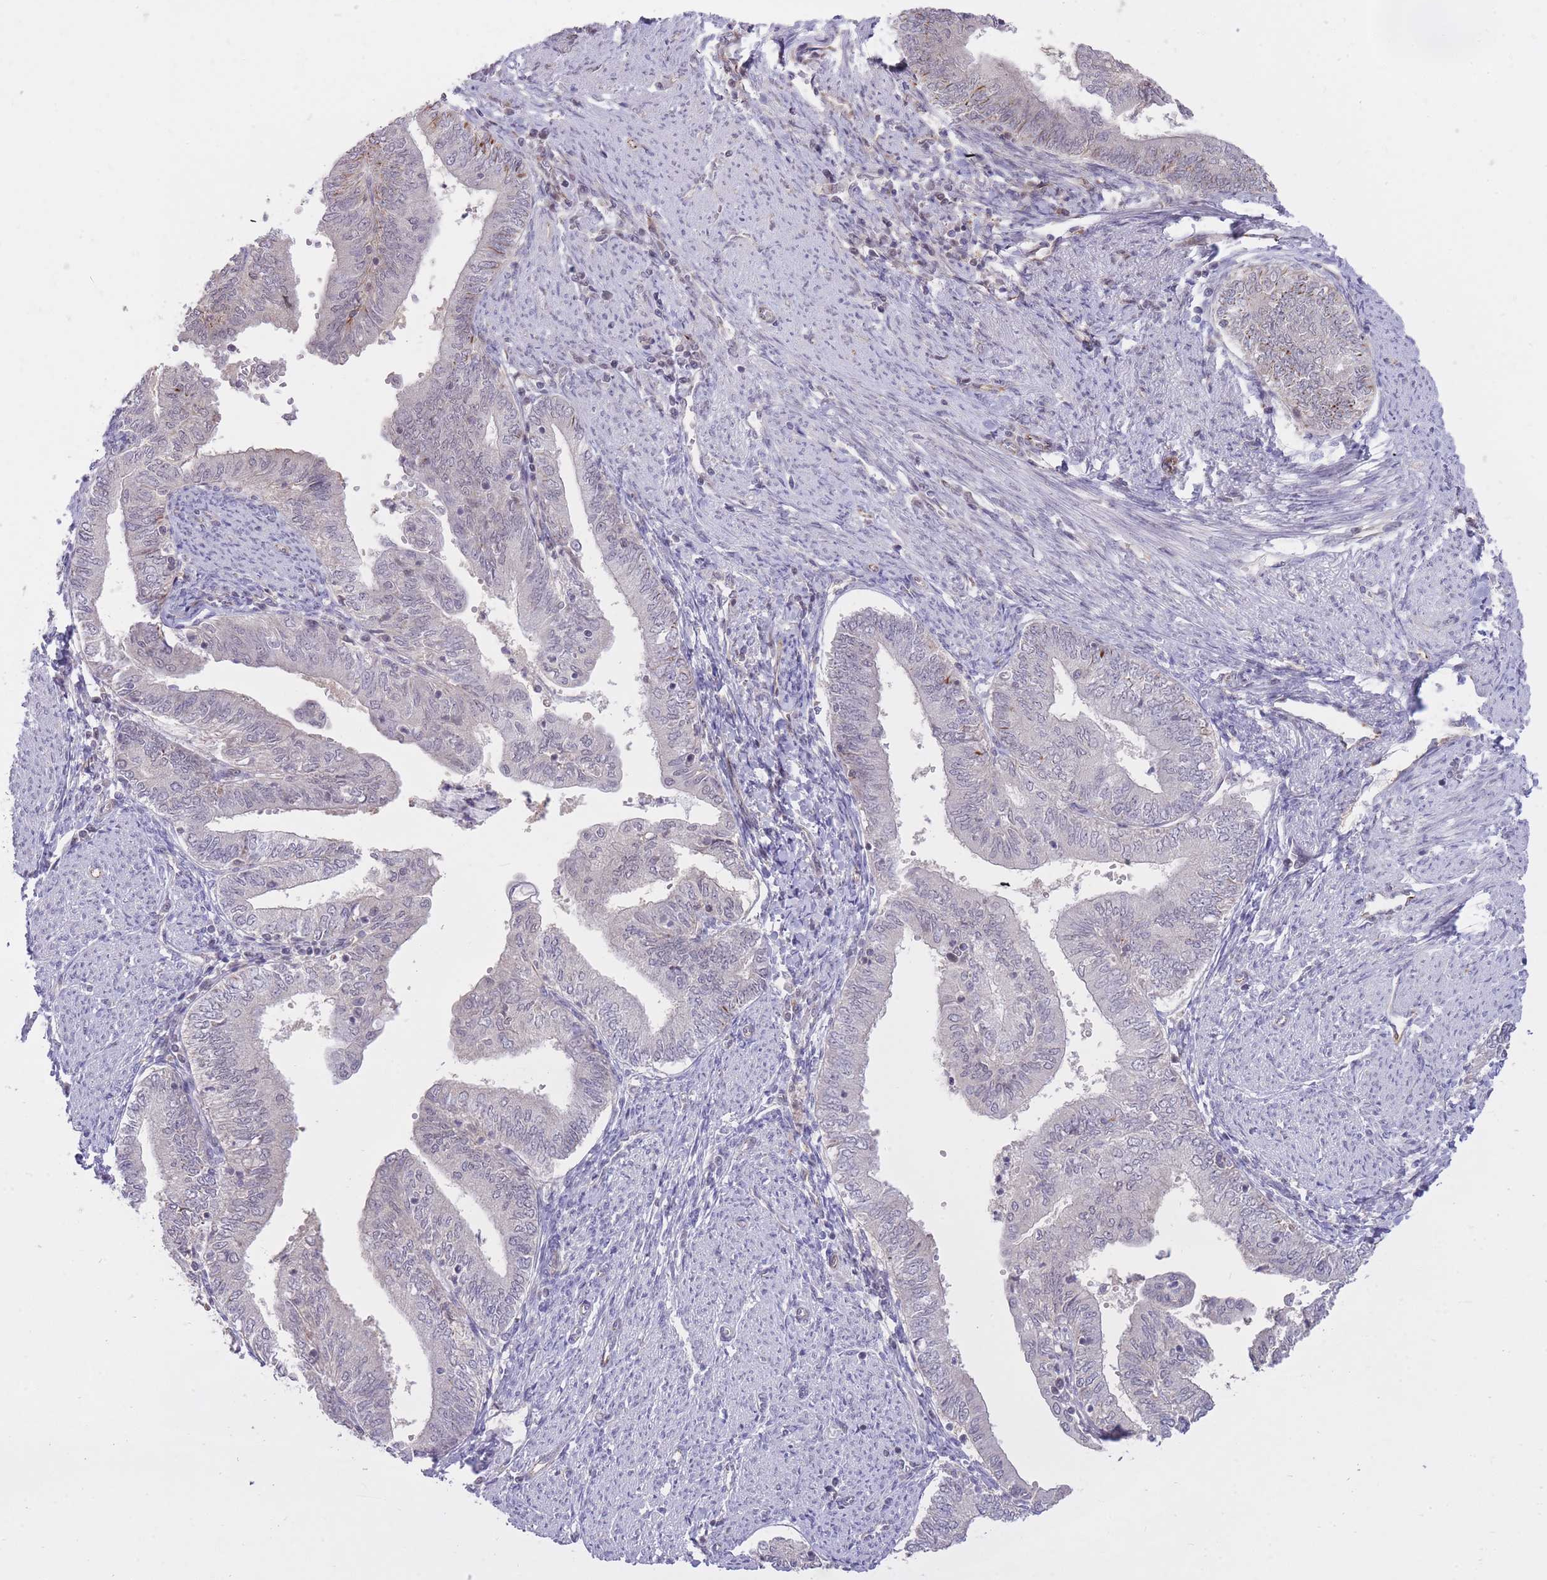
{"staining": {"intensity": "negative", "quantity": "none", "location": "none"}, "tissue": "endometrial cancer", "cell_type": "Tumor cells", "image_type": "cancer", "snomed": [{"axis": "morphology", "description": "Adenocarcinoma, NOS"}, {"axis": "topography", "description": "Endometrium"}], "caption": "A micrograph of human endometrial cancer is negative for staining in tumor cells.", "gene": "ELL", "patient": {"sex": "female", "age": 66}}